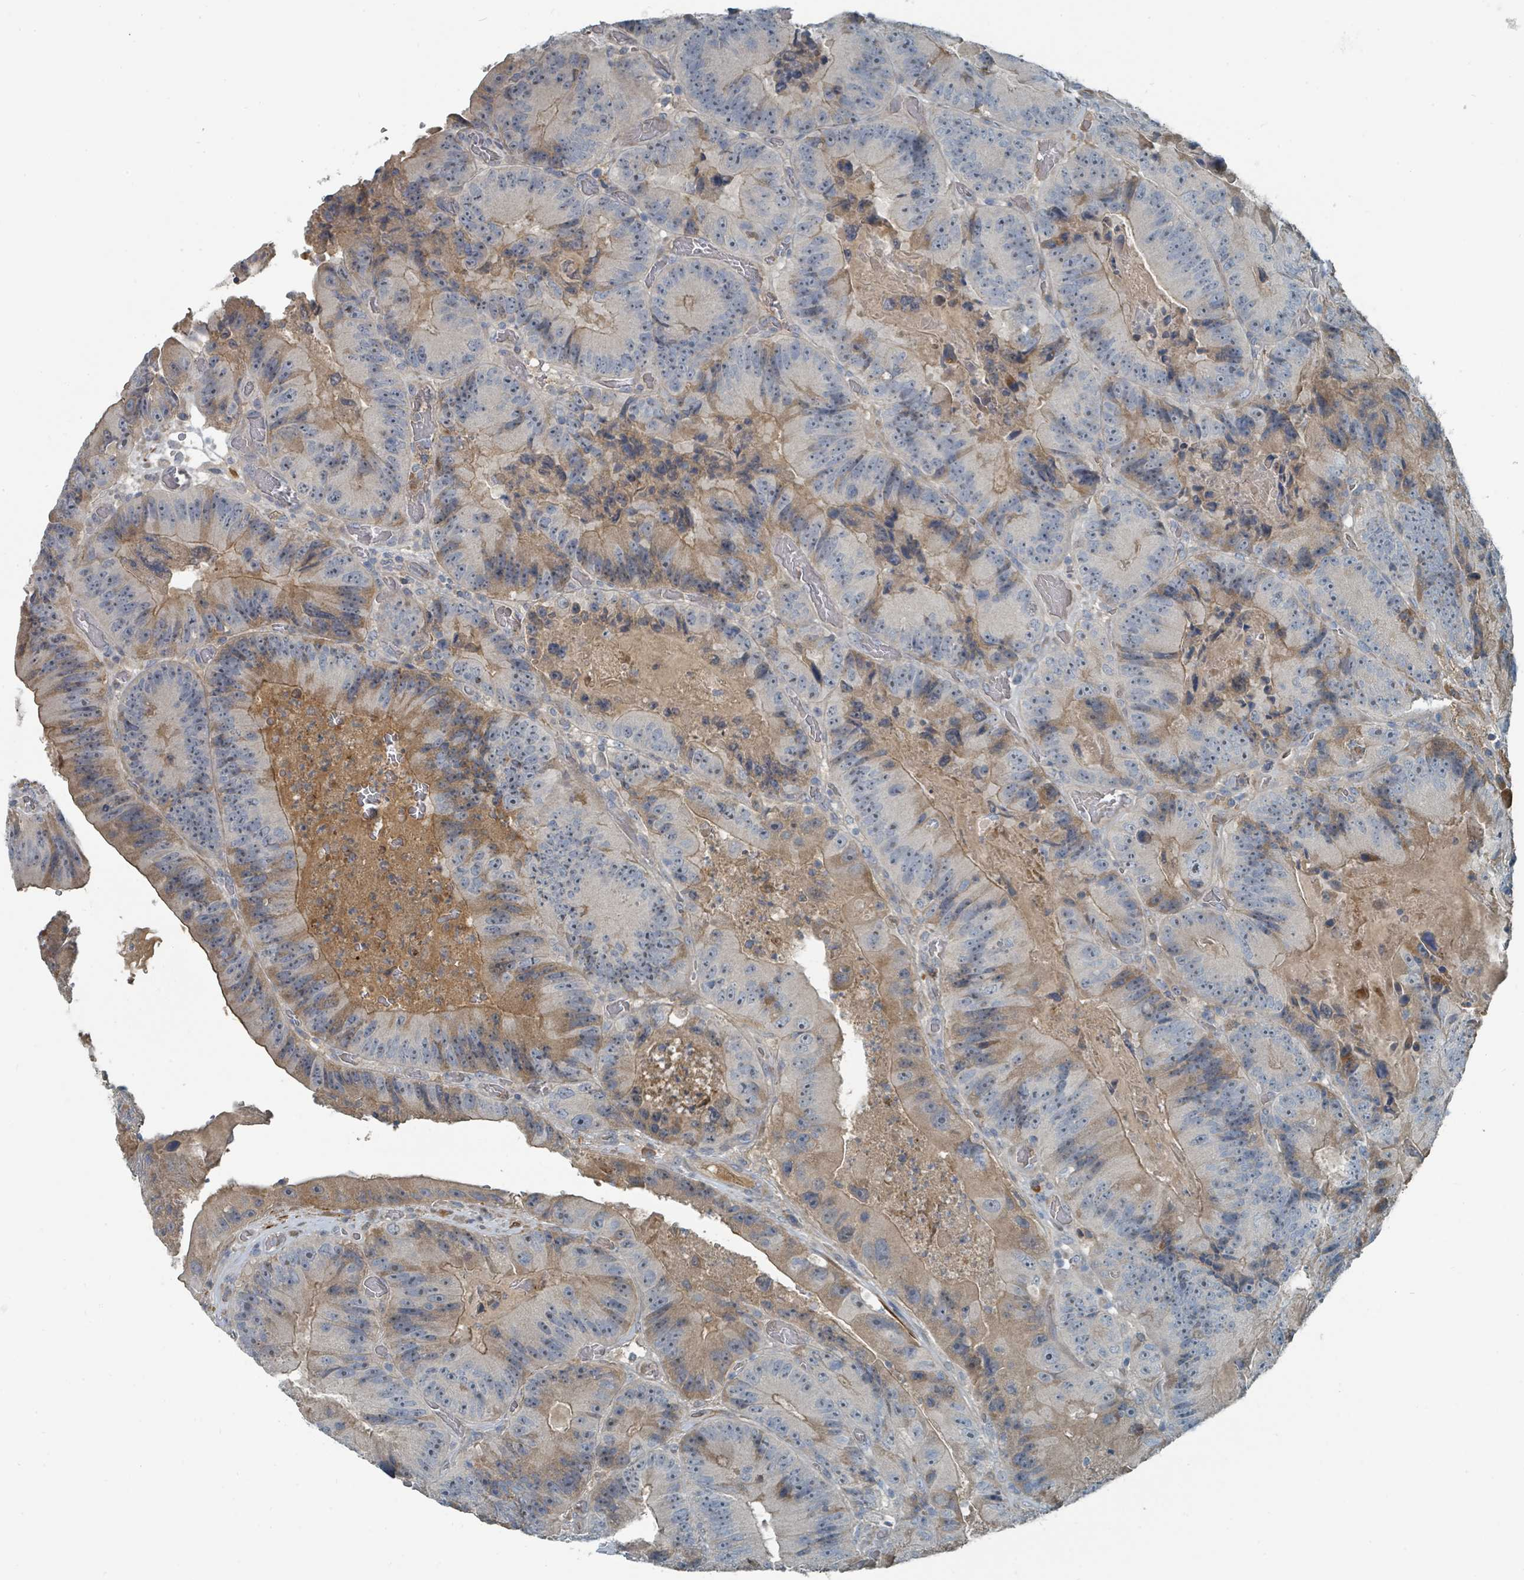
{"staining": {"intensity": "weak", "quantity": "25%-75%", "location": "cytoplasmic/membranous"}, "tissue": "colorectal cancer", "cell_type": "Tumor cells", "image_type": "cancer", "snomed": [{"axis": "morphology", "description": "Adenocarcinoma, NOS"}, {"axis": "topography", "description": "Colon"}], "caption": "Weak cytoplasmic/membranous protein expression is present in approximately 25%-75% of tumor cells in adenocarcinoma (colorectal).", "gene": "SLC44A5", "patient": {"sex": "female", "age": 86}}